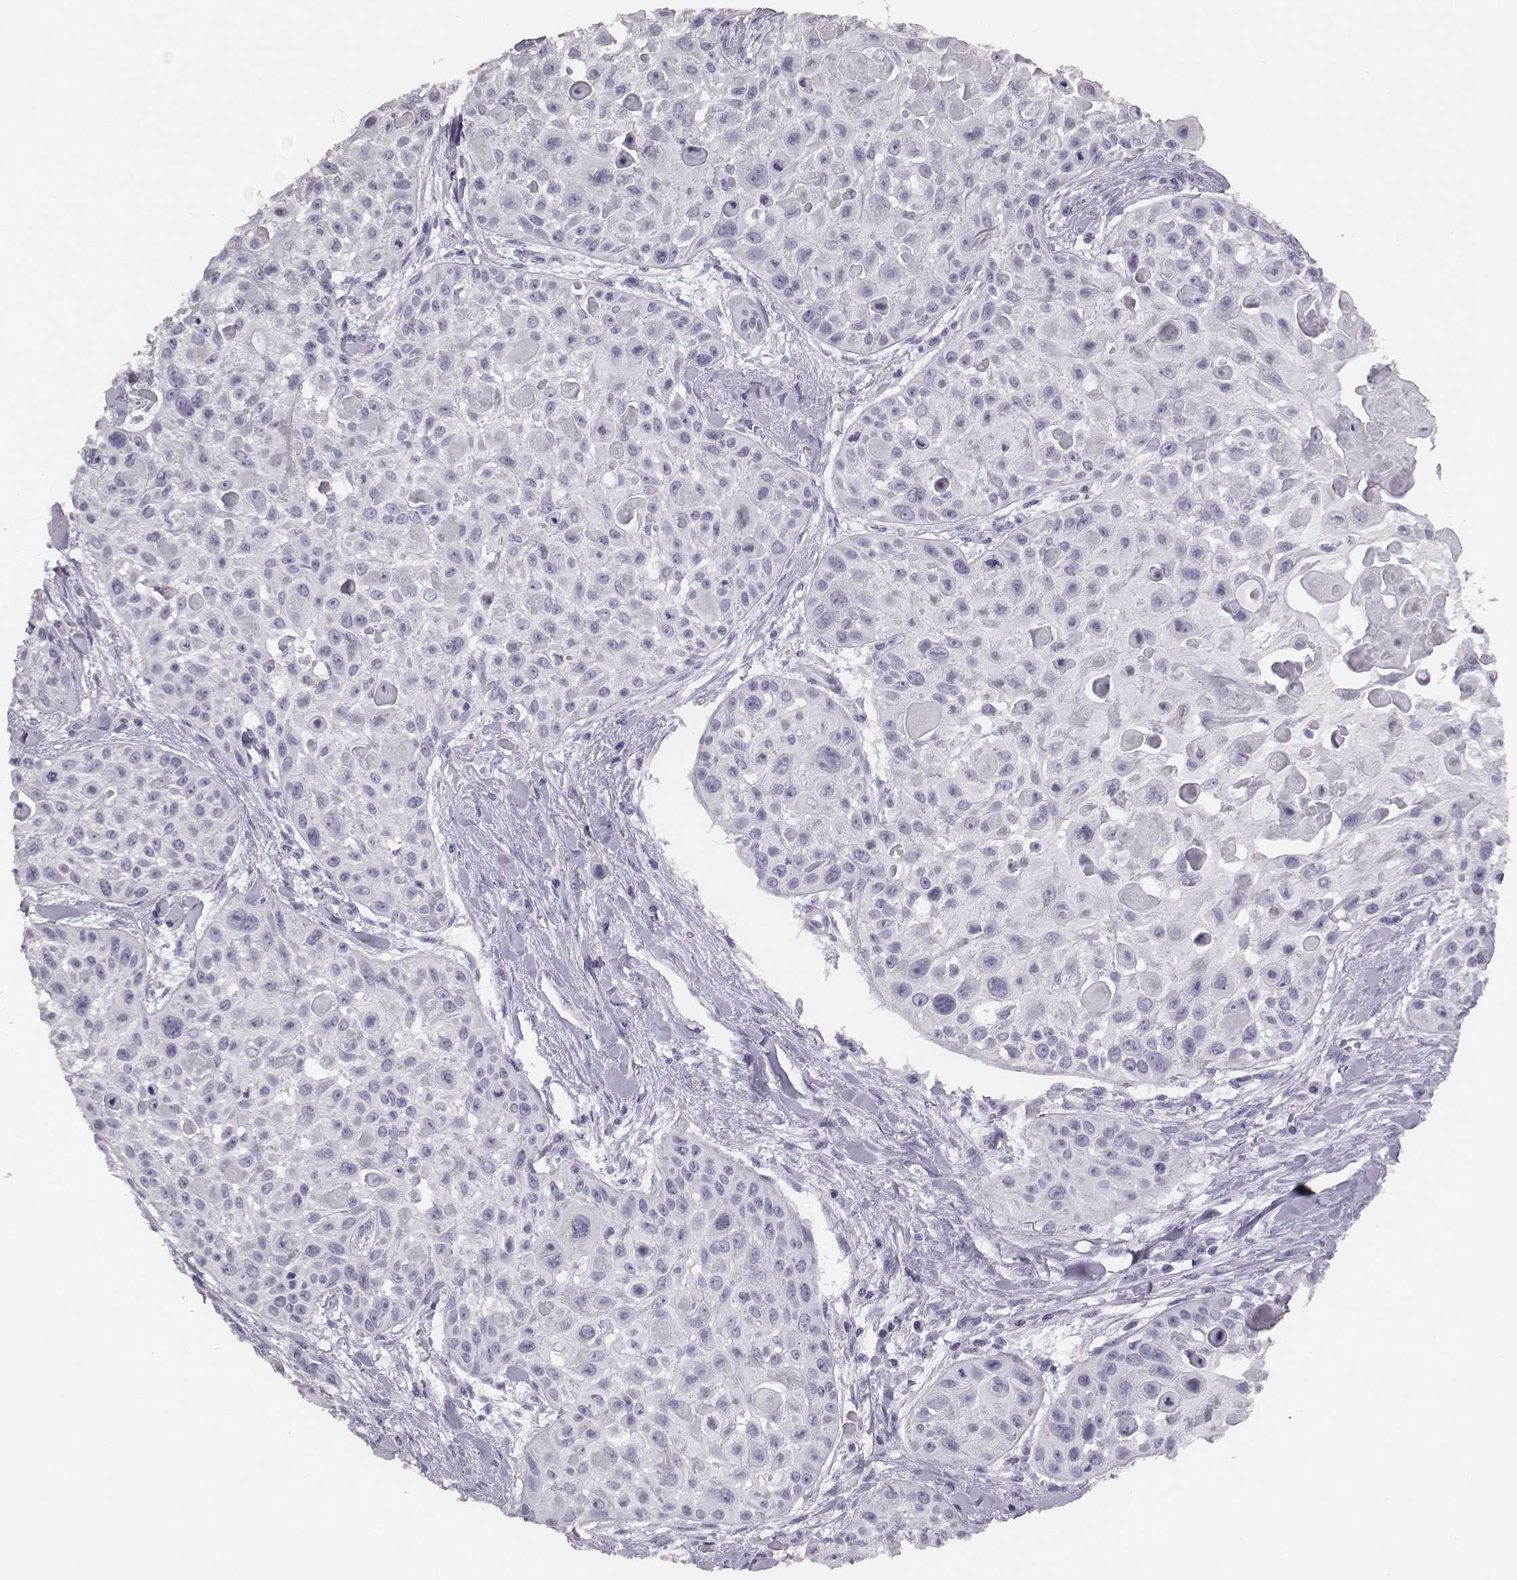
{"staining": {"intensity": "negative", "quantity": "none", "location": "none"}, "tissue": "skin cancer", "cell_type": "Tumor cells", "image_type": "cancer", "snomed": [{"axis": "morphology", "description": "Squamous cell carcinoma, NOS"}, {"axis": "topography", "description": "Skin"}, {"axis": "topography", "description": "Anal"}], "caption": "This is an immunohistochemistry photomicrograph of human skin cancer. There is no positivity in tumor cells.", "gene": "H1-6", "patient": {"sex": "female", "age": 75}}